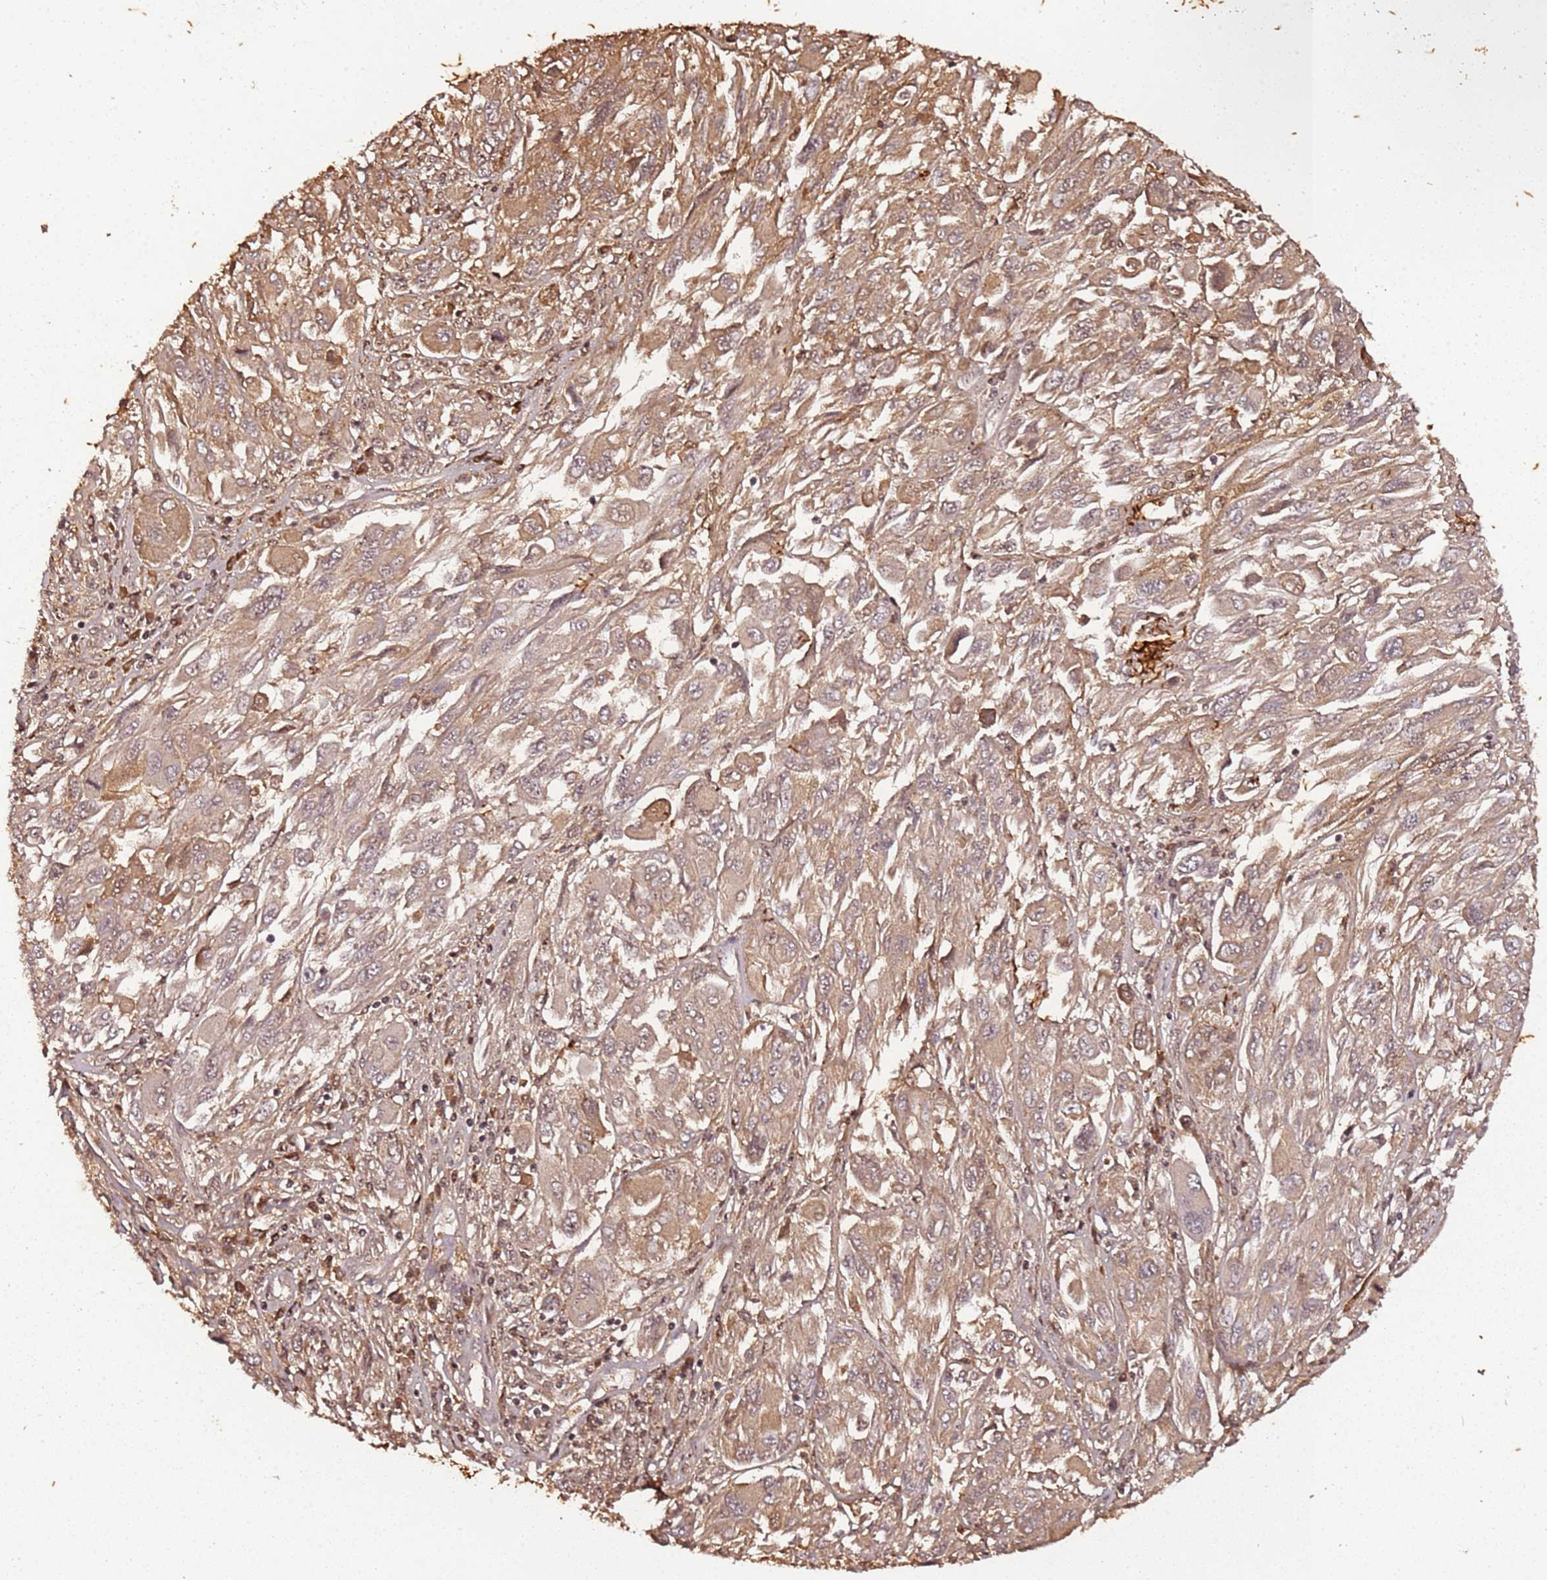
{"staining": {"intensity": "moderate", "quantity": ">75%", "location": "cytoplasmic/membranous"}, "tissue": "melanoma", "cell_type": "Tumor cells", "image_type": "cancer", "snomed": [{"axis": "morphology", "description": "Malignant melanoma, NOS"}, {"axis": "topography", "description": "Skin"}], "caption": "The photomicrograph reveals immunohistochemical staining of melanoma. There is moderate cytoplasmic/membranous staining is appreciated in approximately >75% of tumor cells.", "gene": "COL1A2", "patient": {"sex": "female", "age": 91}}